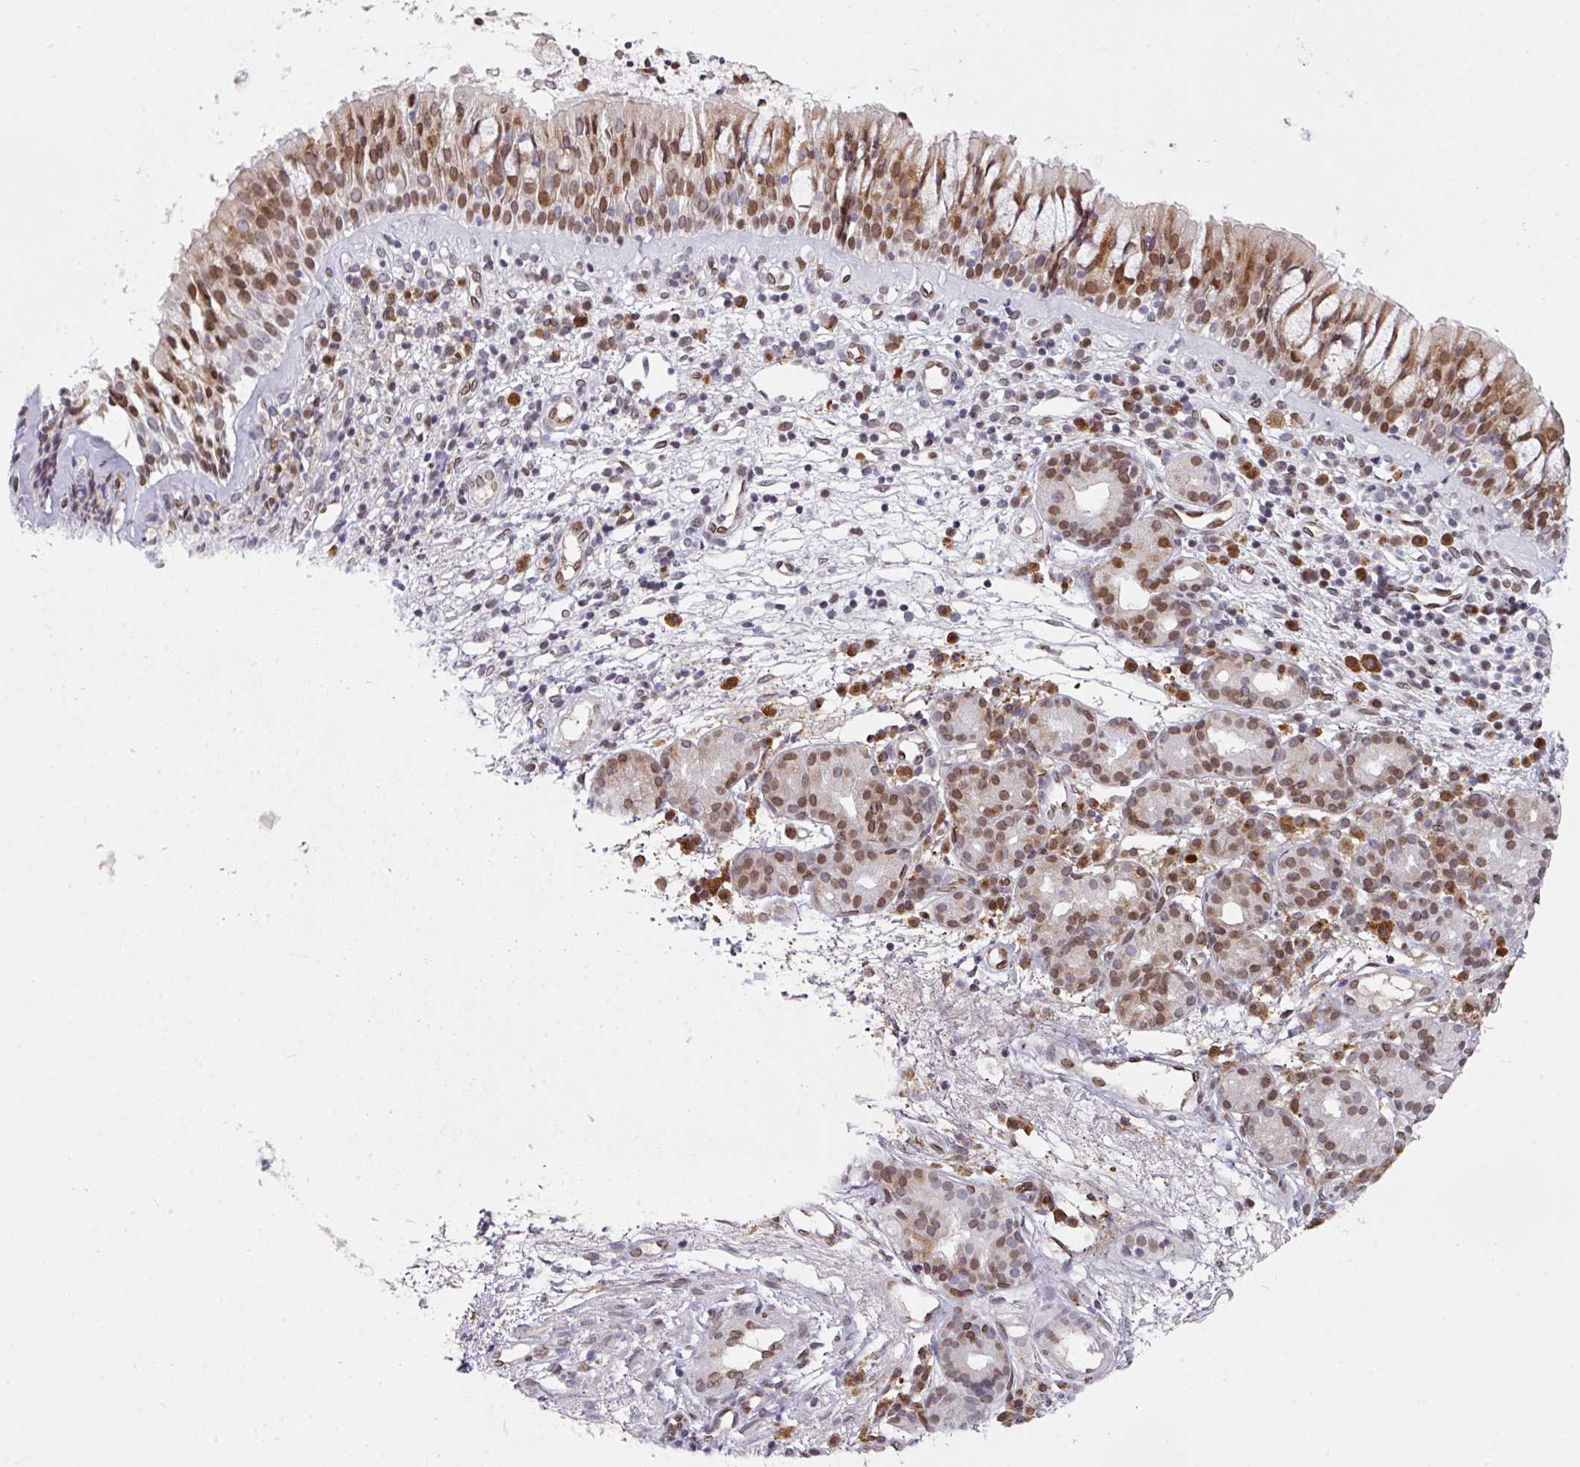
{"staining": {"intensity": "moderate", "quantity": ">75%", "location": "cytoplasmic/membranous,nuclear"}, "tissue": "nasopharynx", "cell_type": "Respiratory epithelial cells", "image_type": "normal", "snomed": [{"axis": "morphology", "description": "Normal tissue, NOS"}, {"axis": "topography", "description": "Nasopharynx"}], "caption": "A brown stain shows moderate cytoplasmic/membranous,nuclear expression of a protein in respiratory epithelial cells of unremarkable nasopharynx.", "gene": "PLK1", "patient": {"sex": "female", "age": 62}}